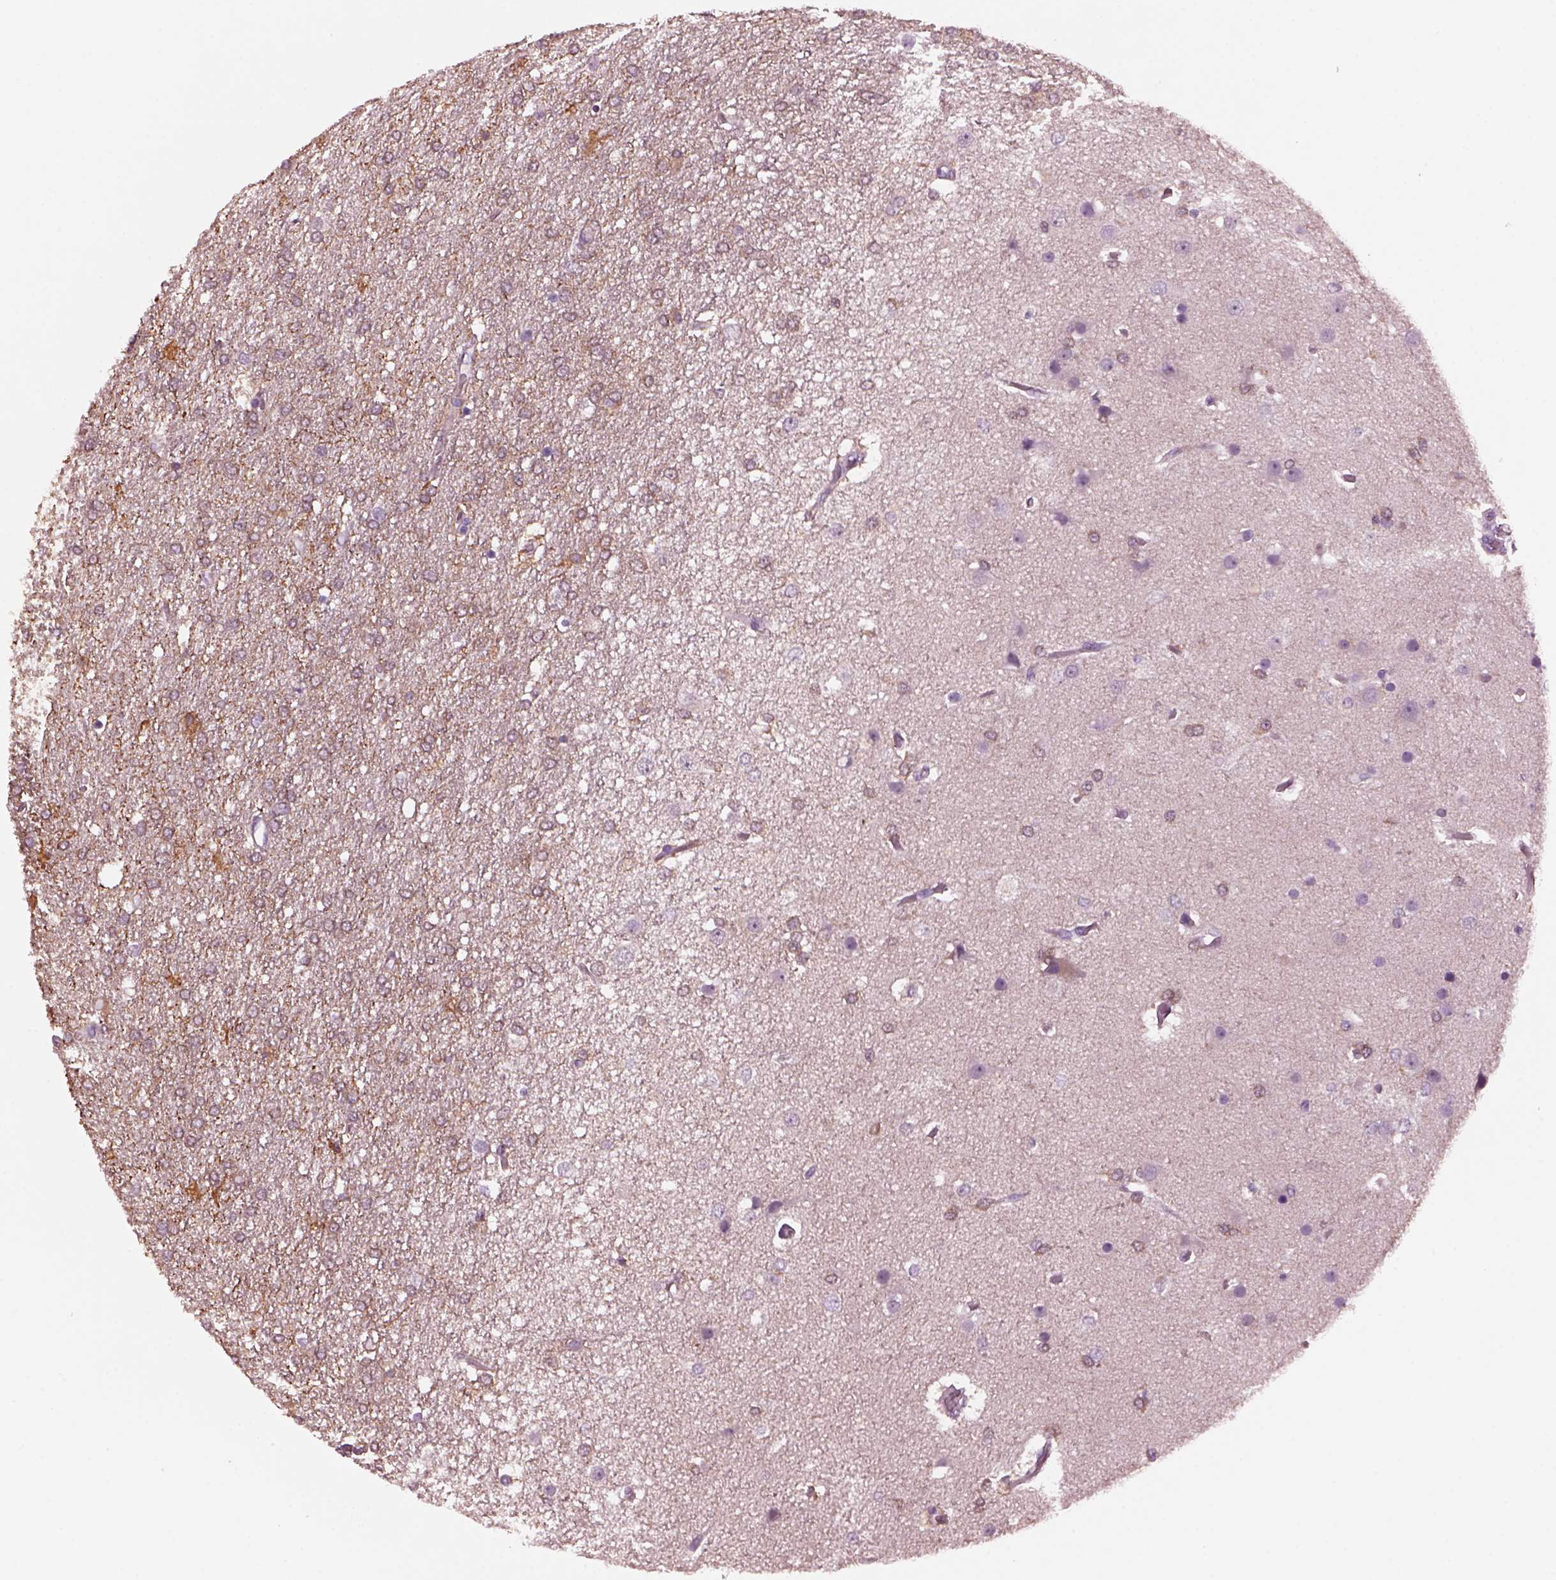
{"staining": {"intensity": "weak", "quantity": ">75%", "location": "cytoplasmic/membranous"}, "tissue": "glioma", "cell_type": "Tumor cells", "image_type": "cancer", "snomed": [{"axis": "morphology", "description": "Glioma, malignant, High grade"}, {"axis": "topography", "description": "Brain"}], "caption": "The immunohistochemical stain shows weak cytoplasmic/membranous positivity in tumor cells of glioma tissue.", "gene": "SHTN1", "patient": {"sex": "female", "age": 61}}